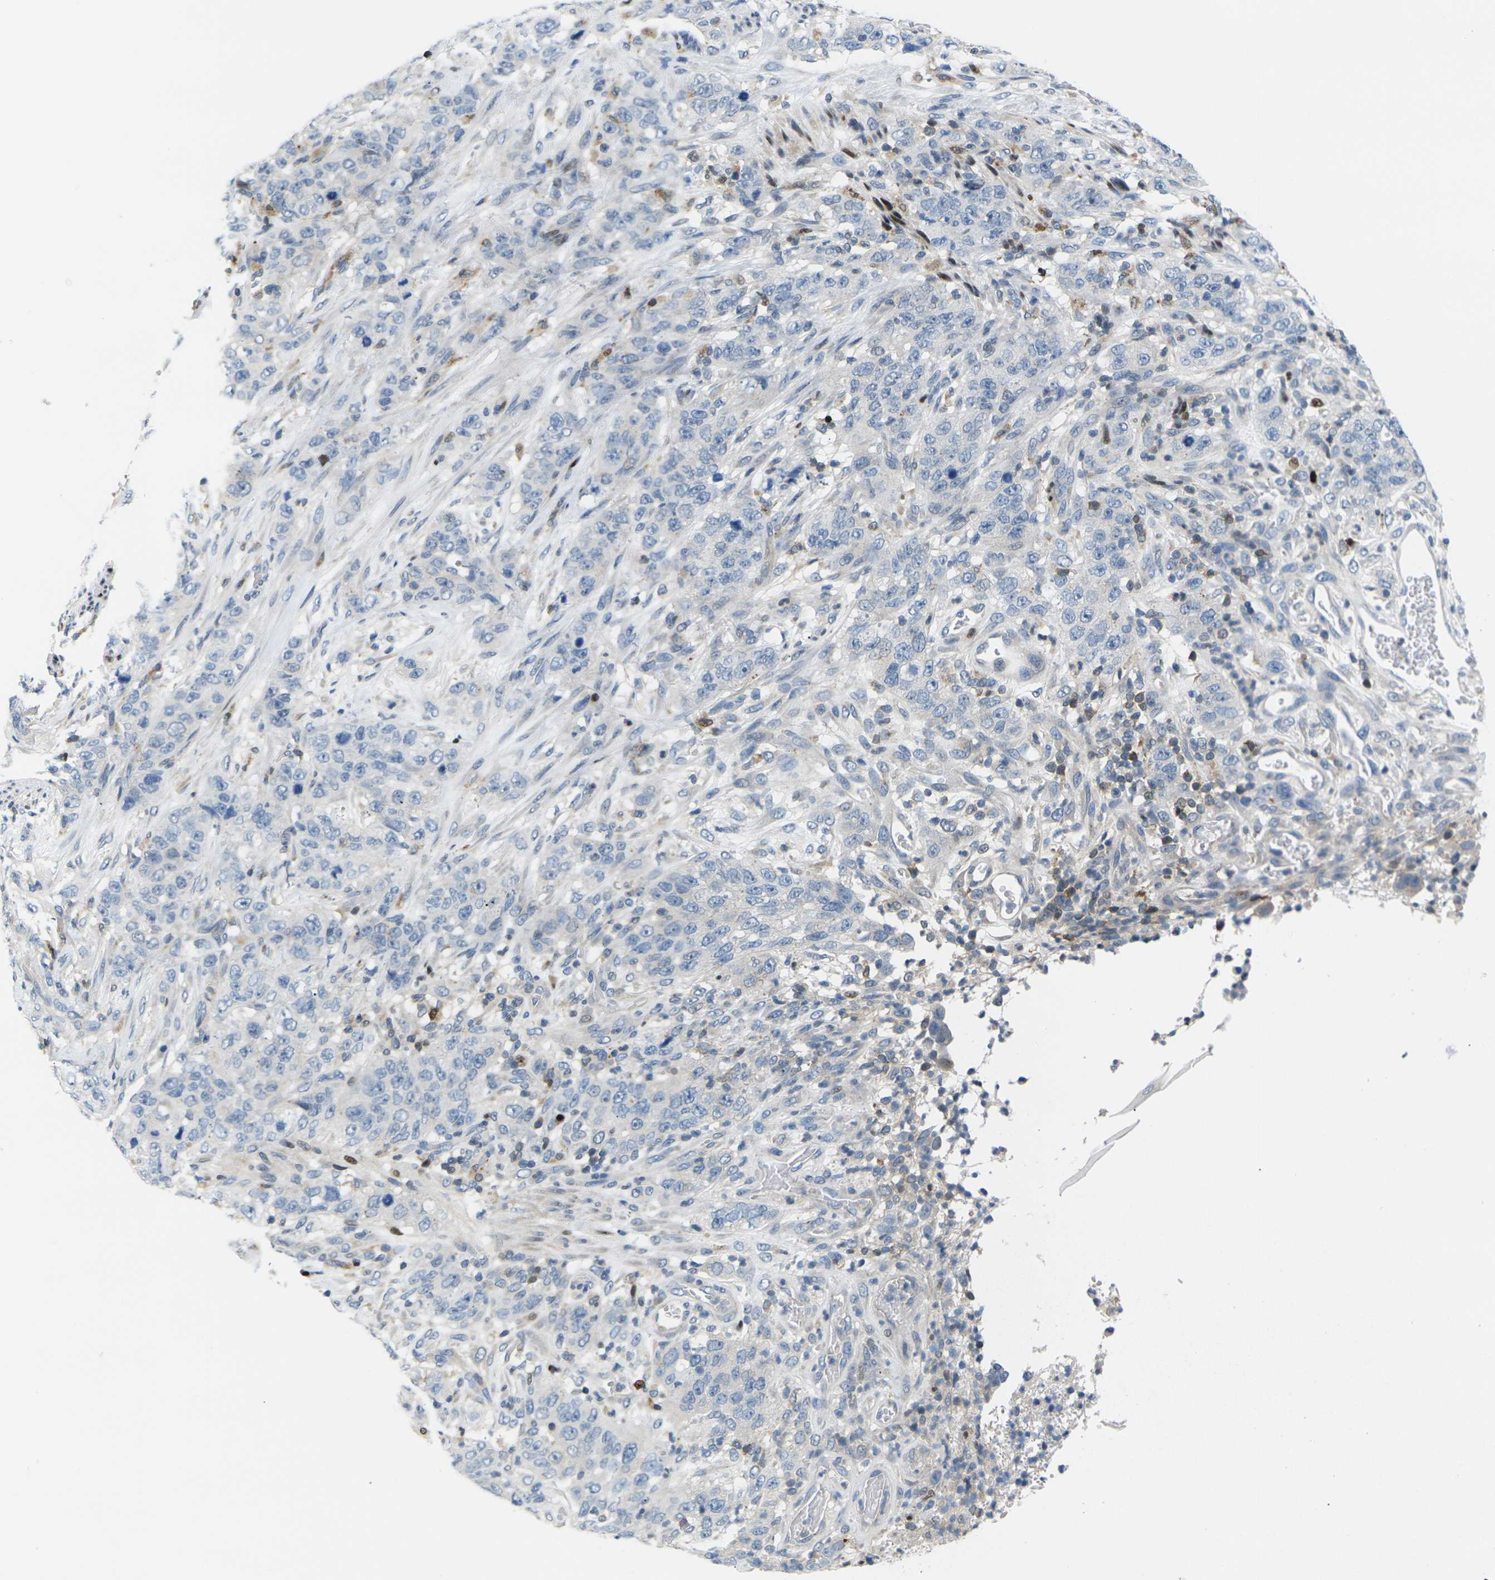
{"staining": {"intensity": "negative", "quantity": "none", "location": "none"}, "tissue": "stomach cancer", "cell_type": "Tumor cells", "image_type": "cancer", "snomed": [{"axis": "morphology", "description": "Adenocarcinoma, NOS"}, {"axis": "topography", "description": "Stomach"}], "caption": "High magnification brightfield microscopy of stomach cancer stained with DAB (brown) and counterstained with hematoxylin (blue): tumor cells show no significant positivity.", "gene": "RPS6KA3", "patient": {"sex": "male", "age": 48}}